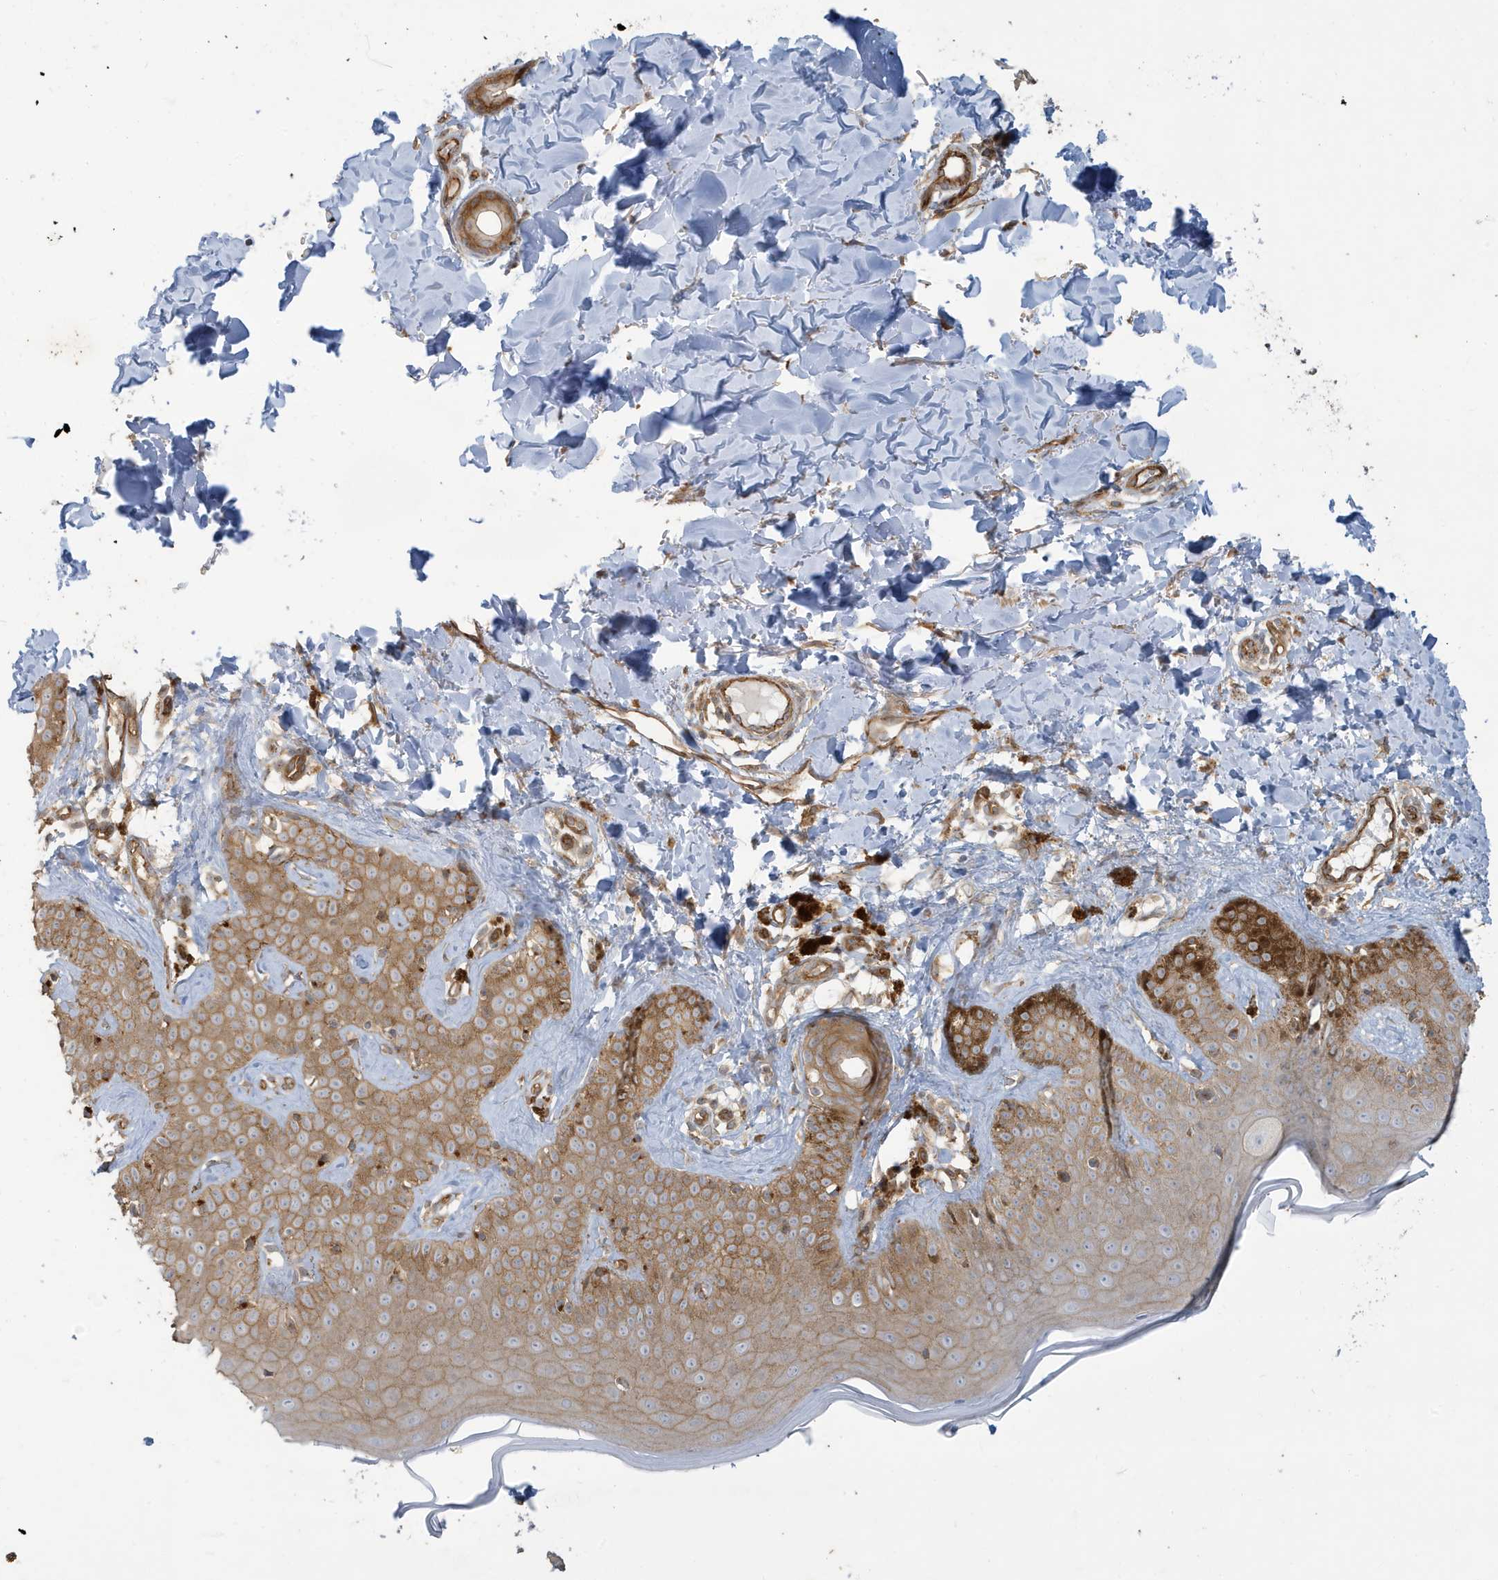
{"staining": {"intensity": "weak", "quantity": ">75%", "location": "cytoplasmic/membranous"}, "tissue": "skin", "cell_type": "Fibroblasts", "image_type": "normal", "snomed": [{"axis": "morphology", "description": "Normal tissue, NOS"}, {"axis": "topography", "description": "Skin"}], "caption": "This image exhibits immunohistochemistry staining of benign skin, with low weak cytoplasmic/membranous positivity in approximately >75% of fibroblasts.", "gene": "ATP23", "patient": {"sex": "male", "age": 52}}